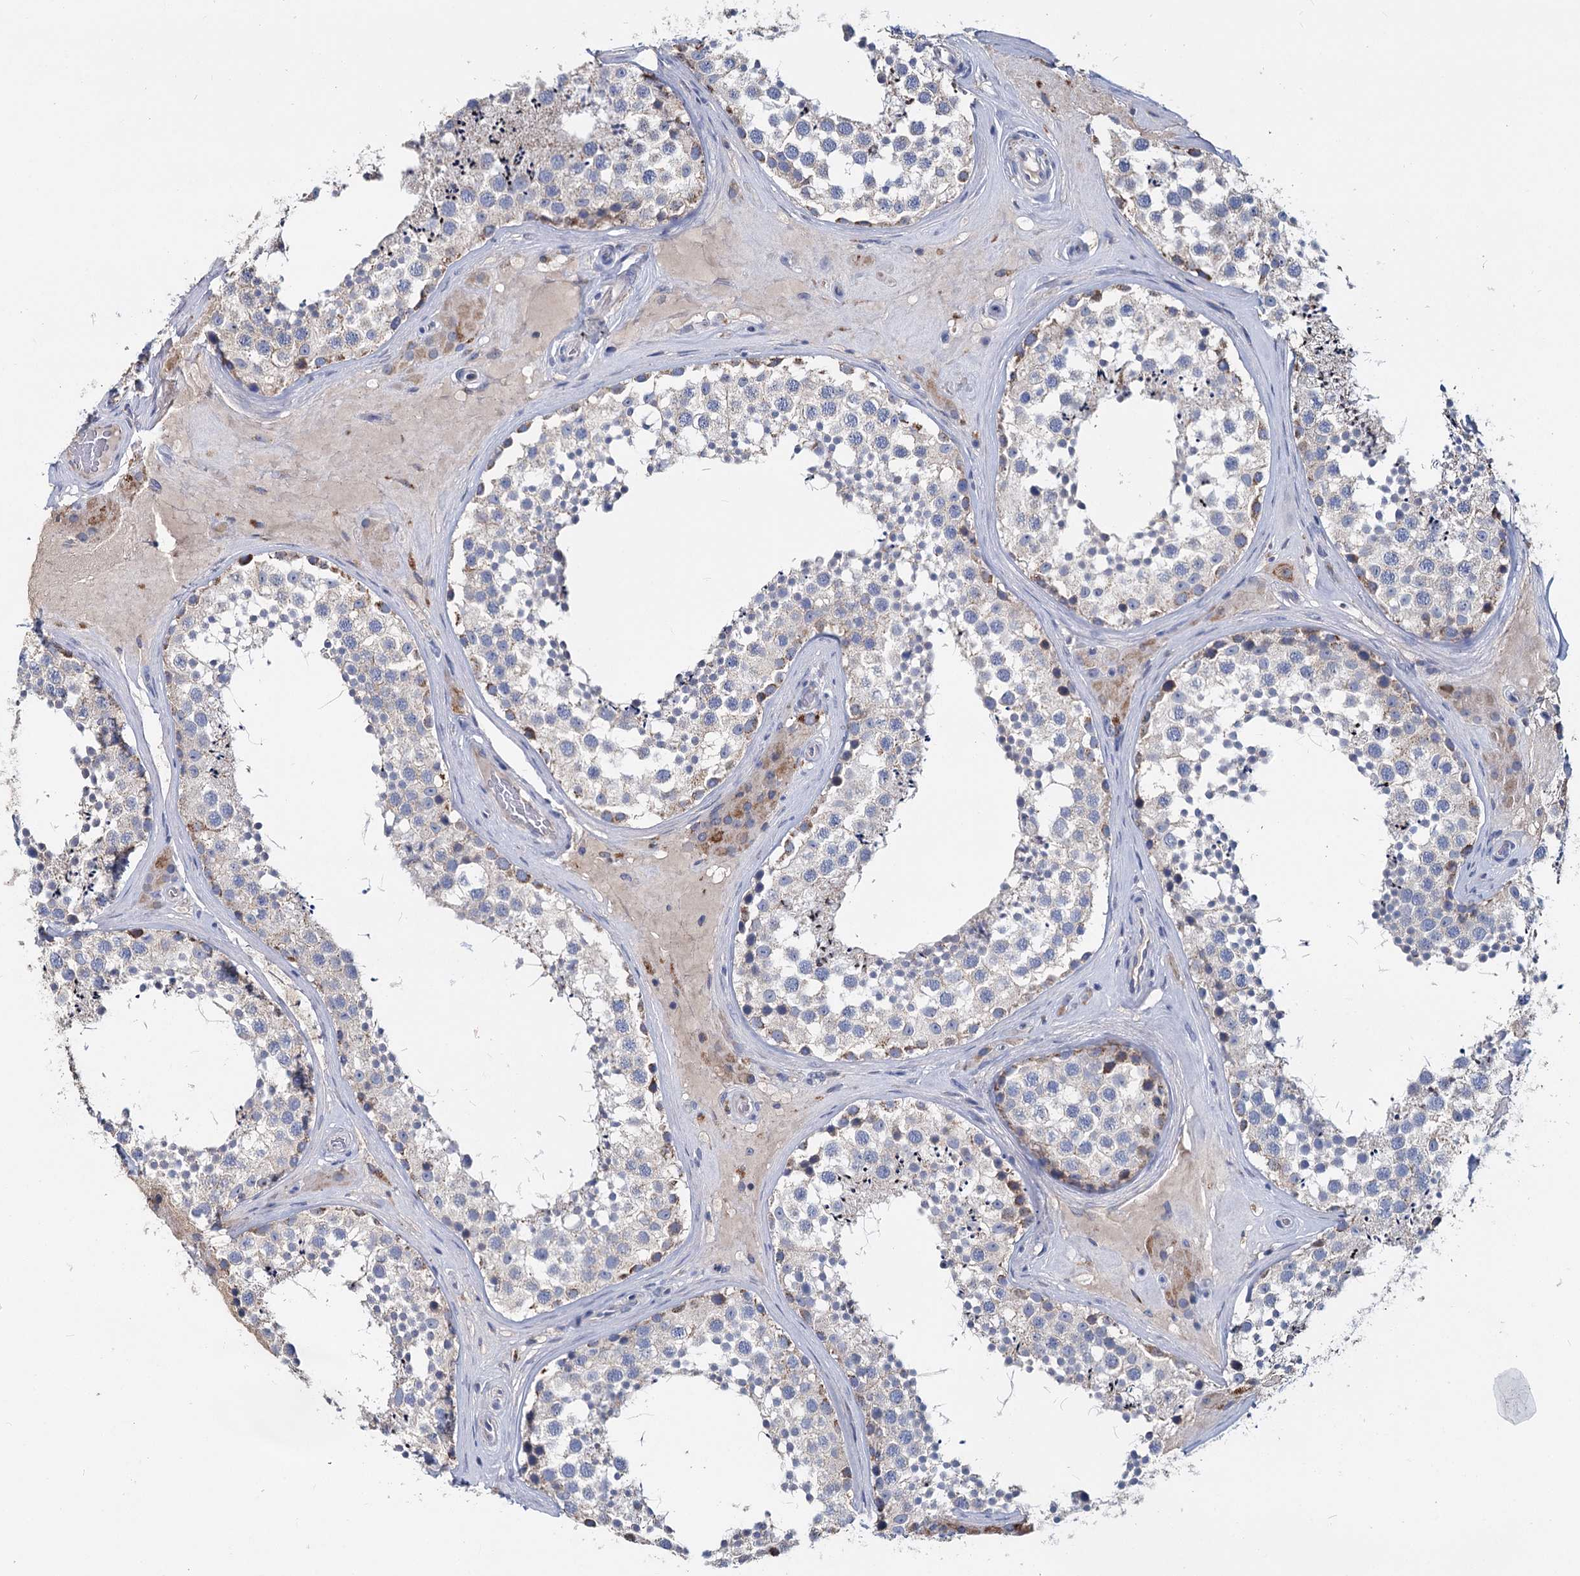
{"staining": {"intensity": "moderate", "quantity": "<25%", "location": "cytoplasmic/membranous"}, "tissue": "testis", "cell_type": "Cells in seminiferous ducts", "image_type": "normal", "snomed": [{"axis": "morphology", "description": "Normal tissue, NOS"}, {"axis": "topography", "description": "Testis"}], "caption": "Human testis stained for a protein (brown) shows moderate cytoplasmic/membranous positive expression in approximately <25% of cells in seminiferous ducts.", "gene": "ANKRD16", "patient": {"sex": "male", "age": 46}}